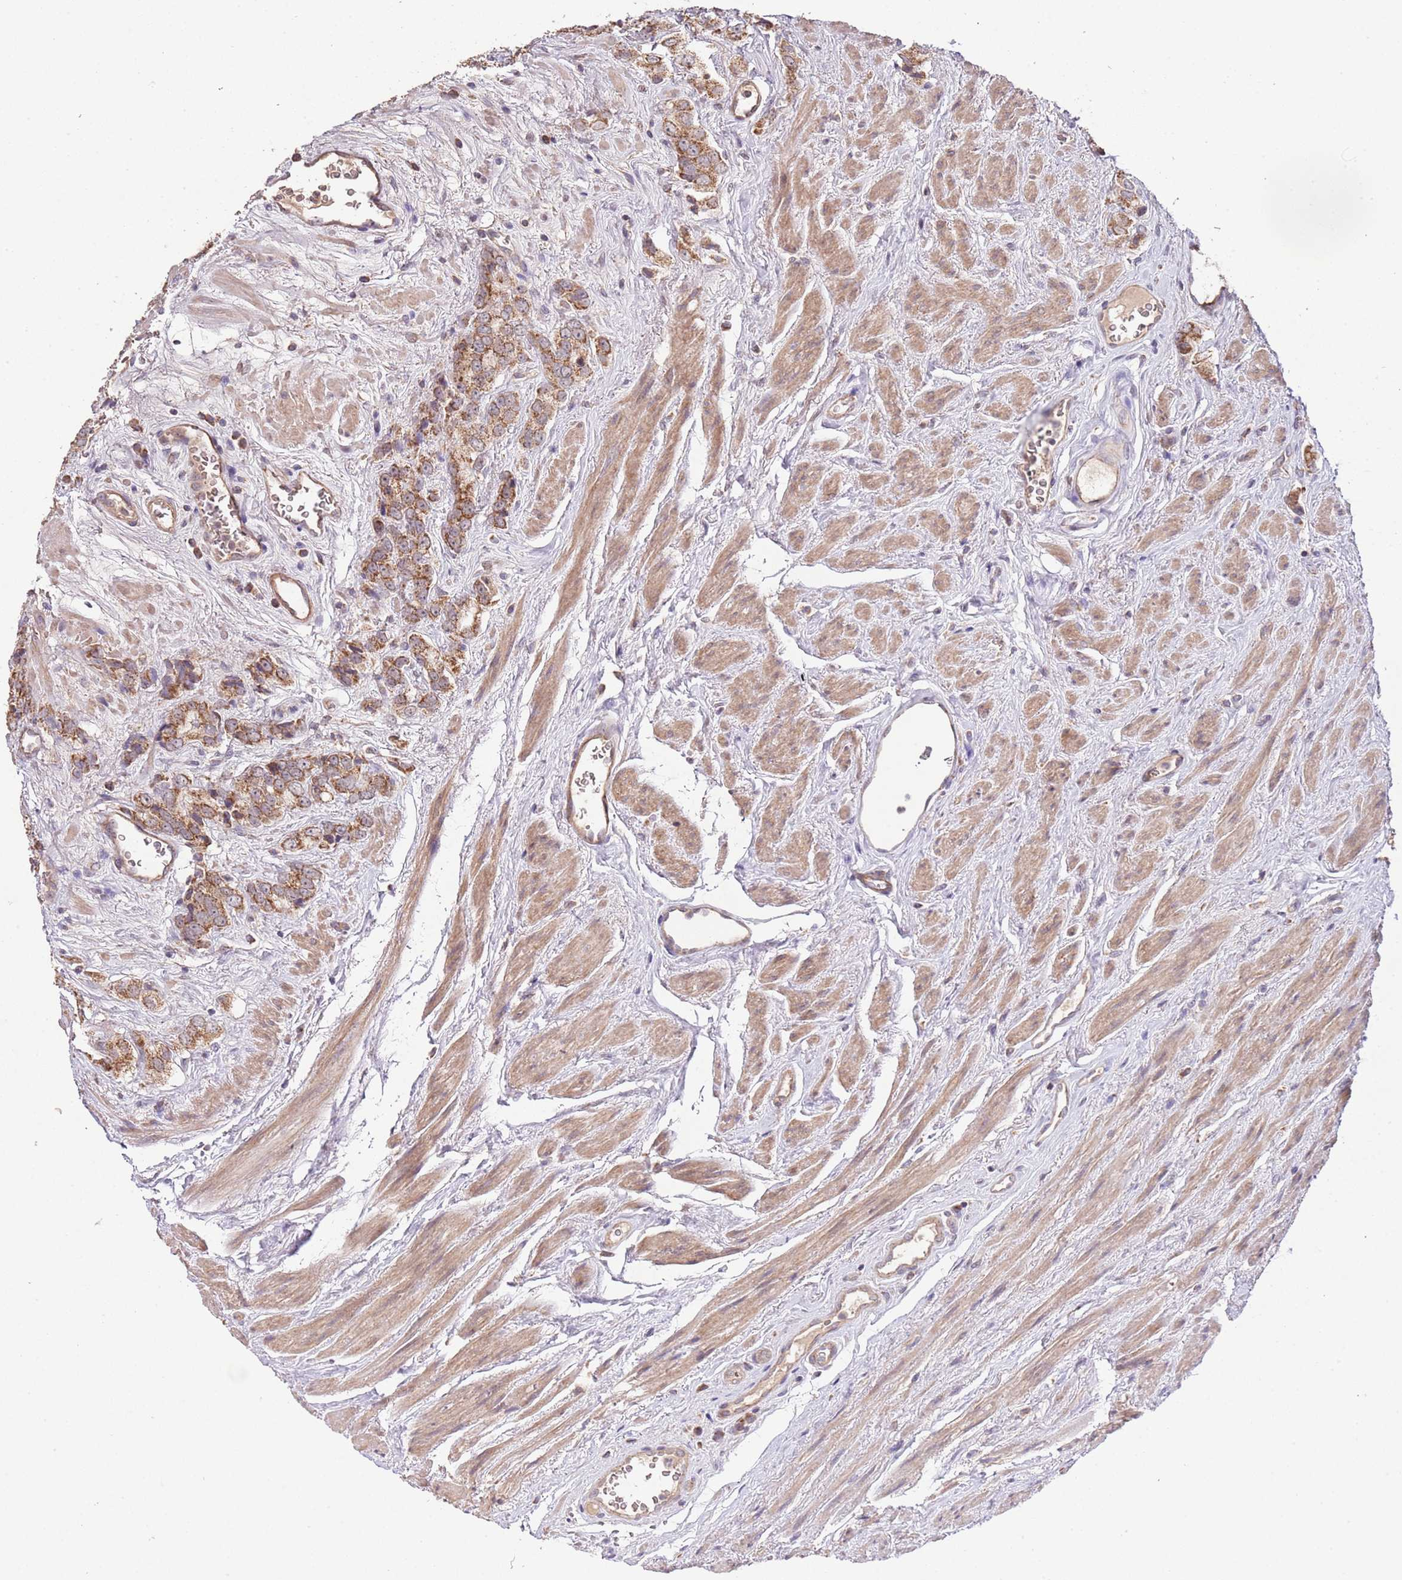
{"staining": {"intensity": "moderate", "quantity": ">75%", "location": "cytoplasmic/membranous"}, "tissue": "prostate cancer", "cell_type": "Tumor cells", "image_type": "cancer", "snomed": [{"axis": "morphology", "description": "Adenocarcinoma, High grade"}, {"axis": "topography", "description": "Prostate and seminal vesicle, NOS"}], "caption": "Prostate adenocarcinoma (high-grade) stained with a protein marker demonstrates moderate staining in tumor cells.", "gene": "IVD", "patient": {"sex": "male", "age": 64}}